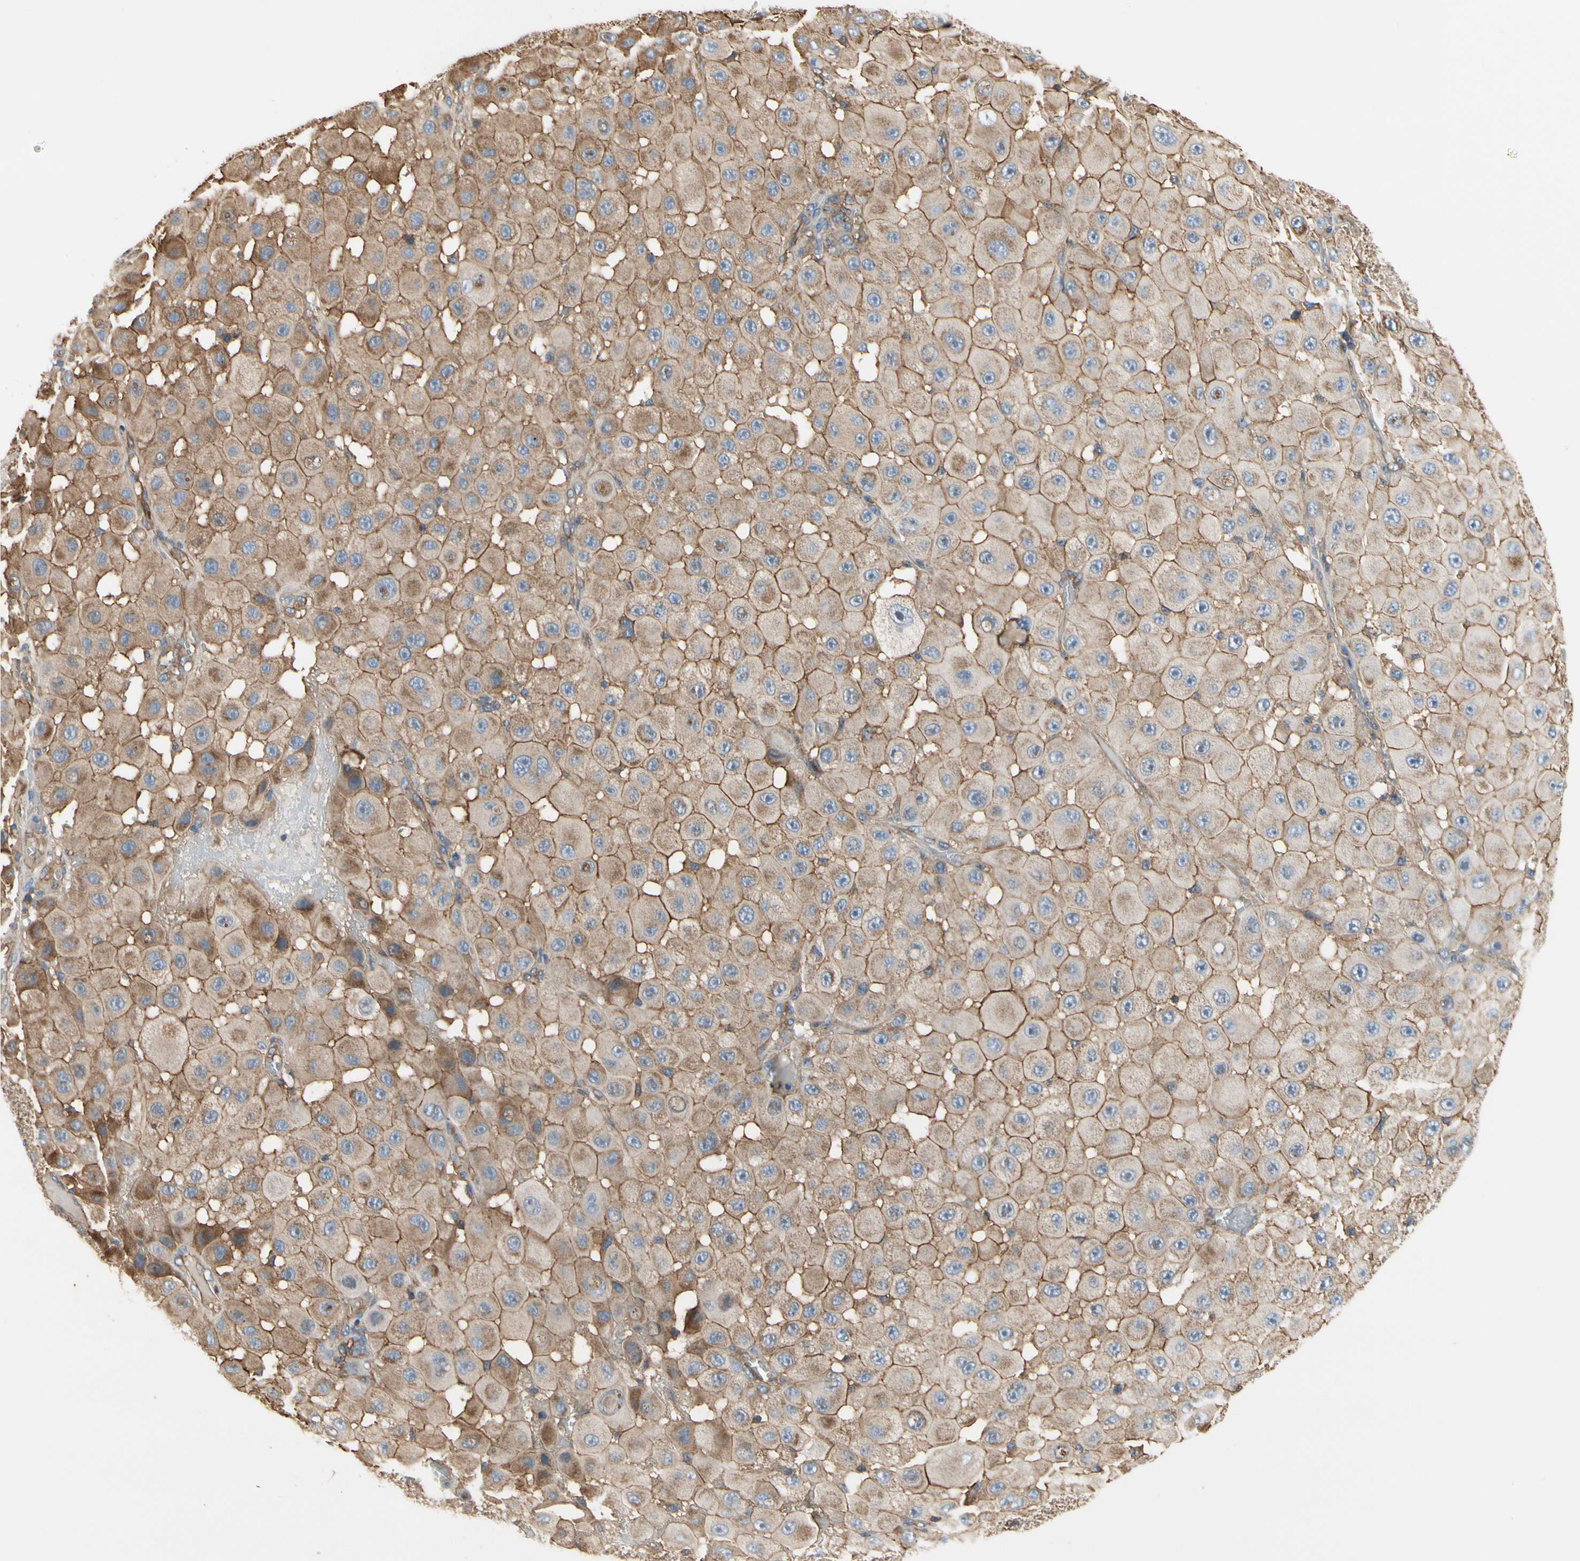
{"staining": {"intensity": "moderate", "quantity": "25%-75%", "location": "cytoplasmic/membranous"}, "tissue": "melanoma", "cell_type": "Tumor cells", "image_type": "cancer", "snomed": [{"axis": "morphology", "description": "Malignant melanoma, NOS"}, {"axis": "topography", "description": "Skin"}], "caption": "A brown stain shows moderate cytoplasmic/membranous positivity of a protein in melanoma tumor cells.", "gene": "IL1RL1", "patient": {"sex": "female", "age": 81}}